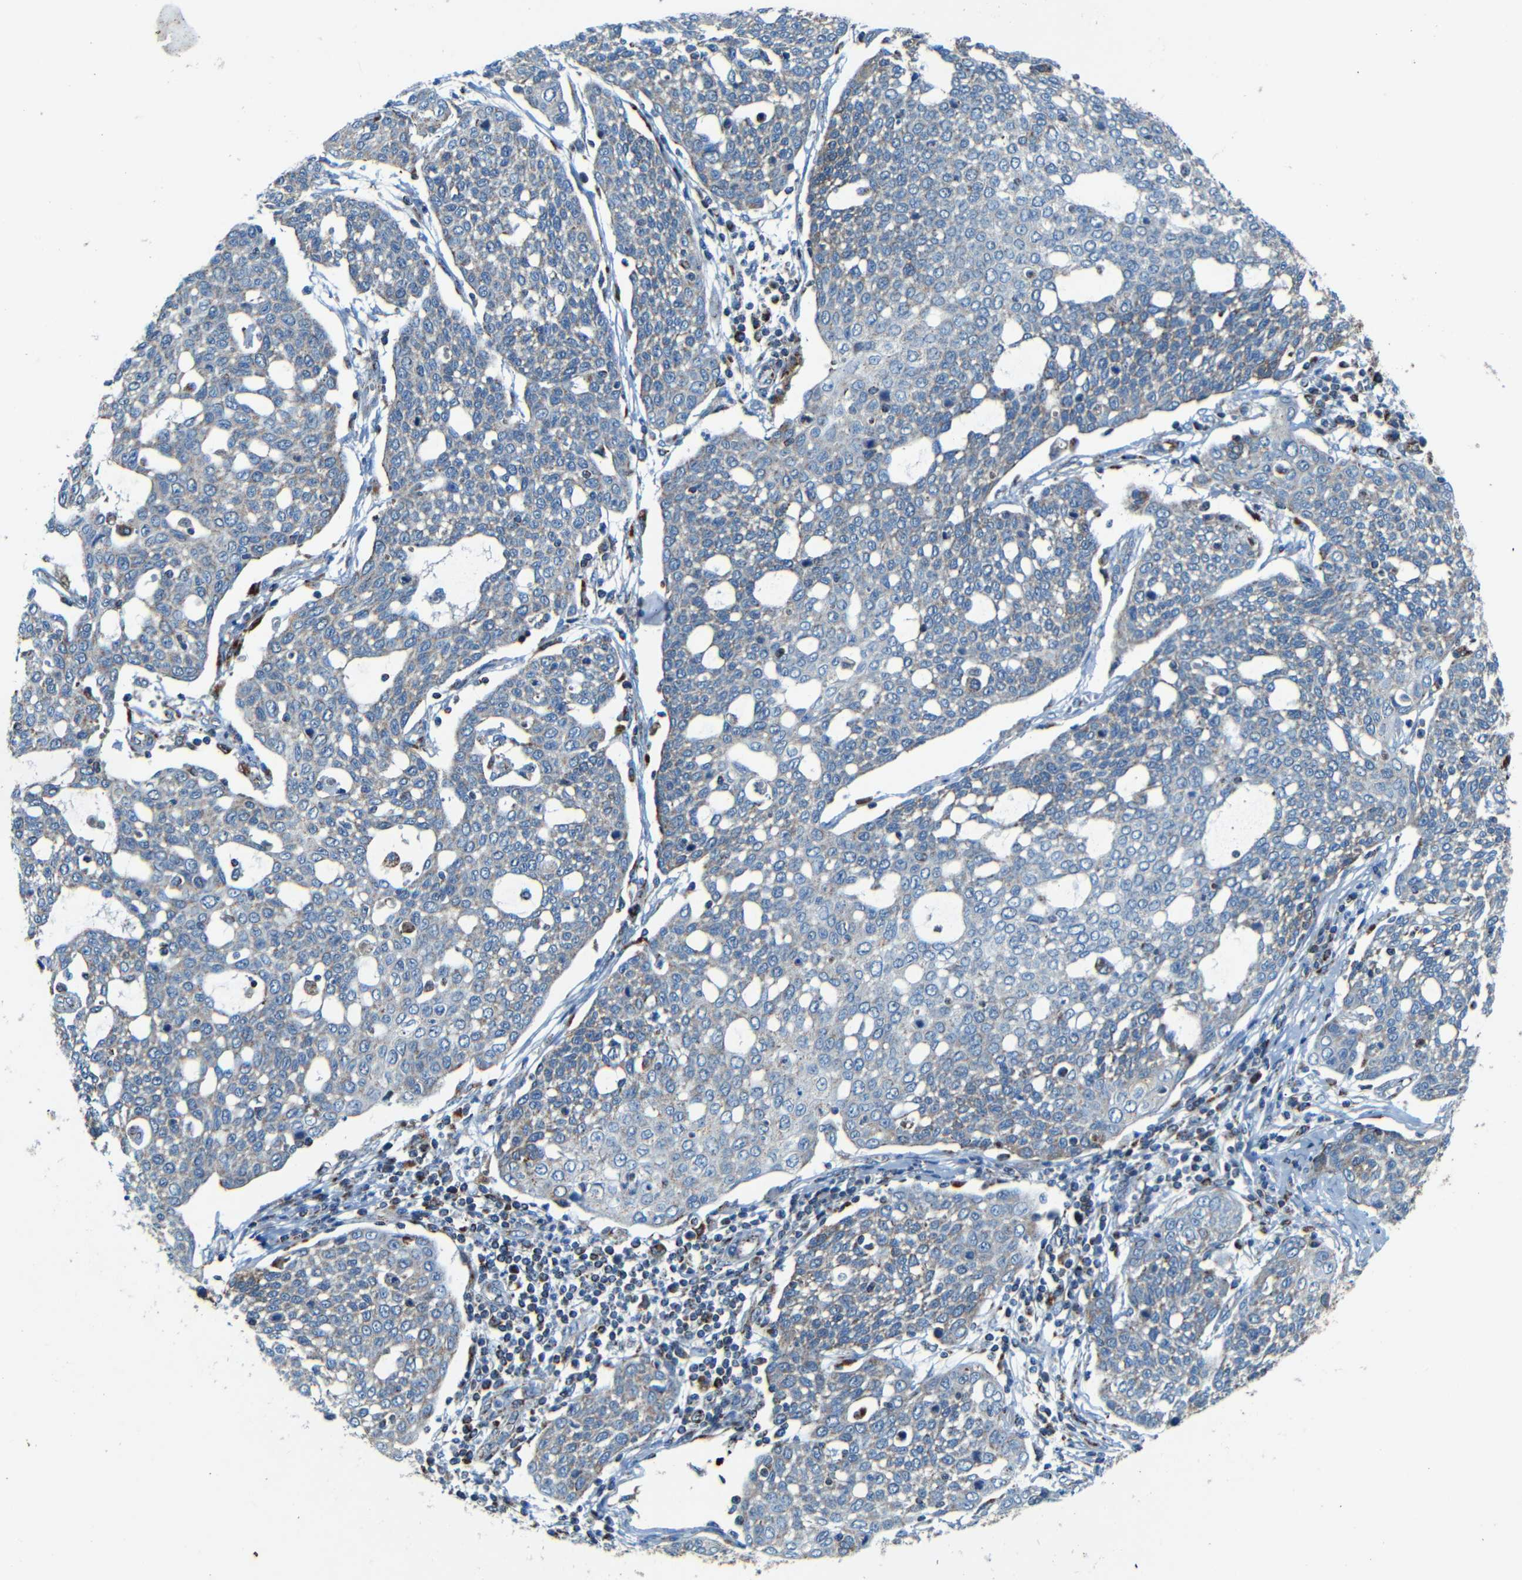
{"staining": {"intensity": "moderate", "quantity": "<25%", "location": "cytoplasmic/membranous"}, "tissue": "cervical cancer", "cell_type": "Tumor cells", "image_type": "cancer", "snomed": [{"axis": "morphology", "description": "Squamous cell carcinoma, NOS"}, {"axis": "topography", "description": "Cervix"}], "caption": "Human cervical squamous cell carcinoma stained with a brown dye reveals moderate cytoplasmic/membranous positive expression in about <25% of tumor cells.", "gene": "WSCD2", "patient": {"sex": "female", "age": 34}}